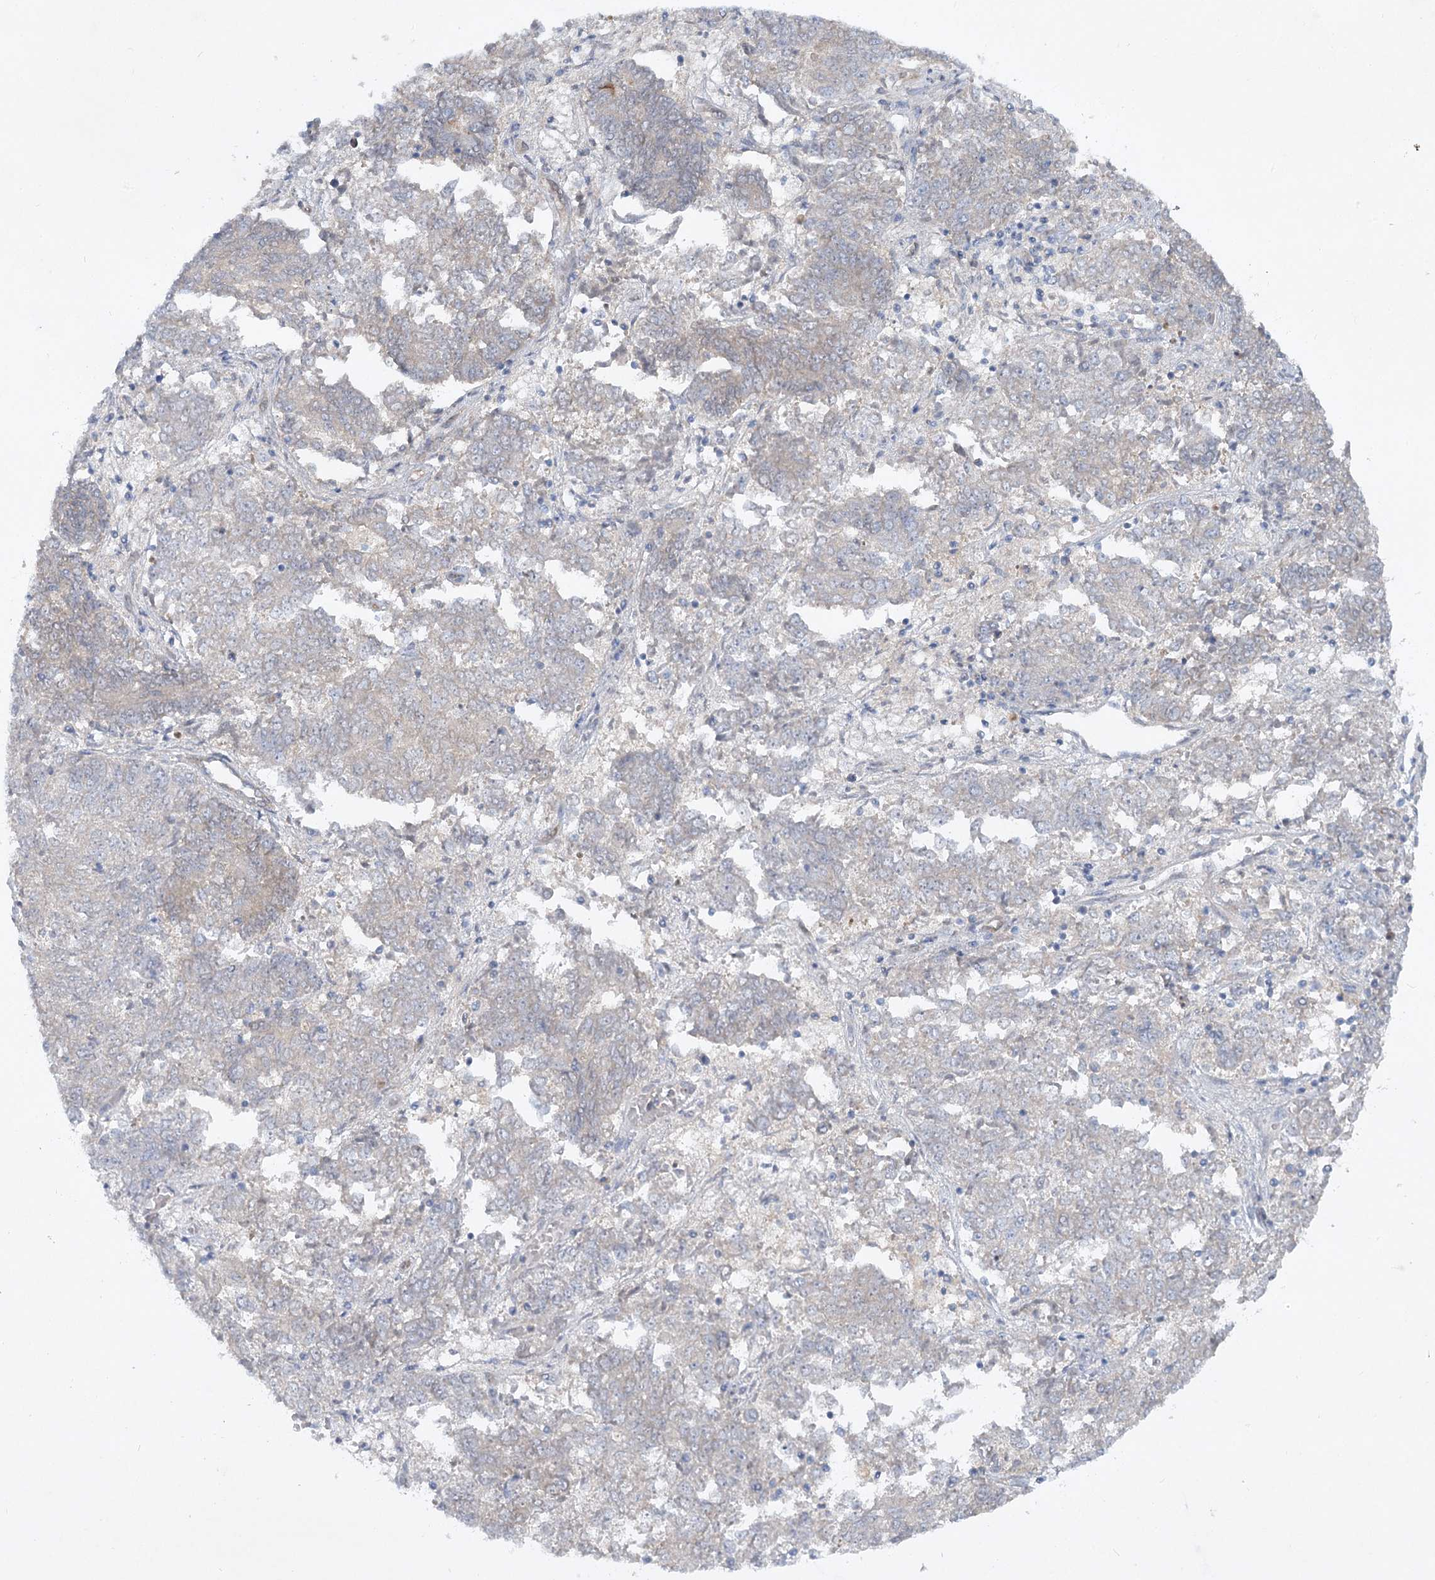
{"staining": {"intensity": "negative", "quantity": "none", "location": "none"}, "tissue": "endometrial cancer", "cell_type": "Tumor cells", "image_type": "cancer", "snomed": [{"axis": "morphology", "description": "Adenocarcinoma, NOS"}, {"axis": "topography", "description": "Endometrium"}], "caption": "Immunohistochemistry (IHC) photomicrograph of adenocarcinoma (endometrial) stained for a protein (brown), which reveals no positivity in tumor cells.", "gene": "AAMDC", "patient": {"sex": "female", "age": 80}}